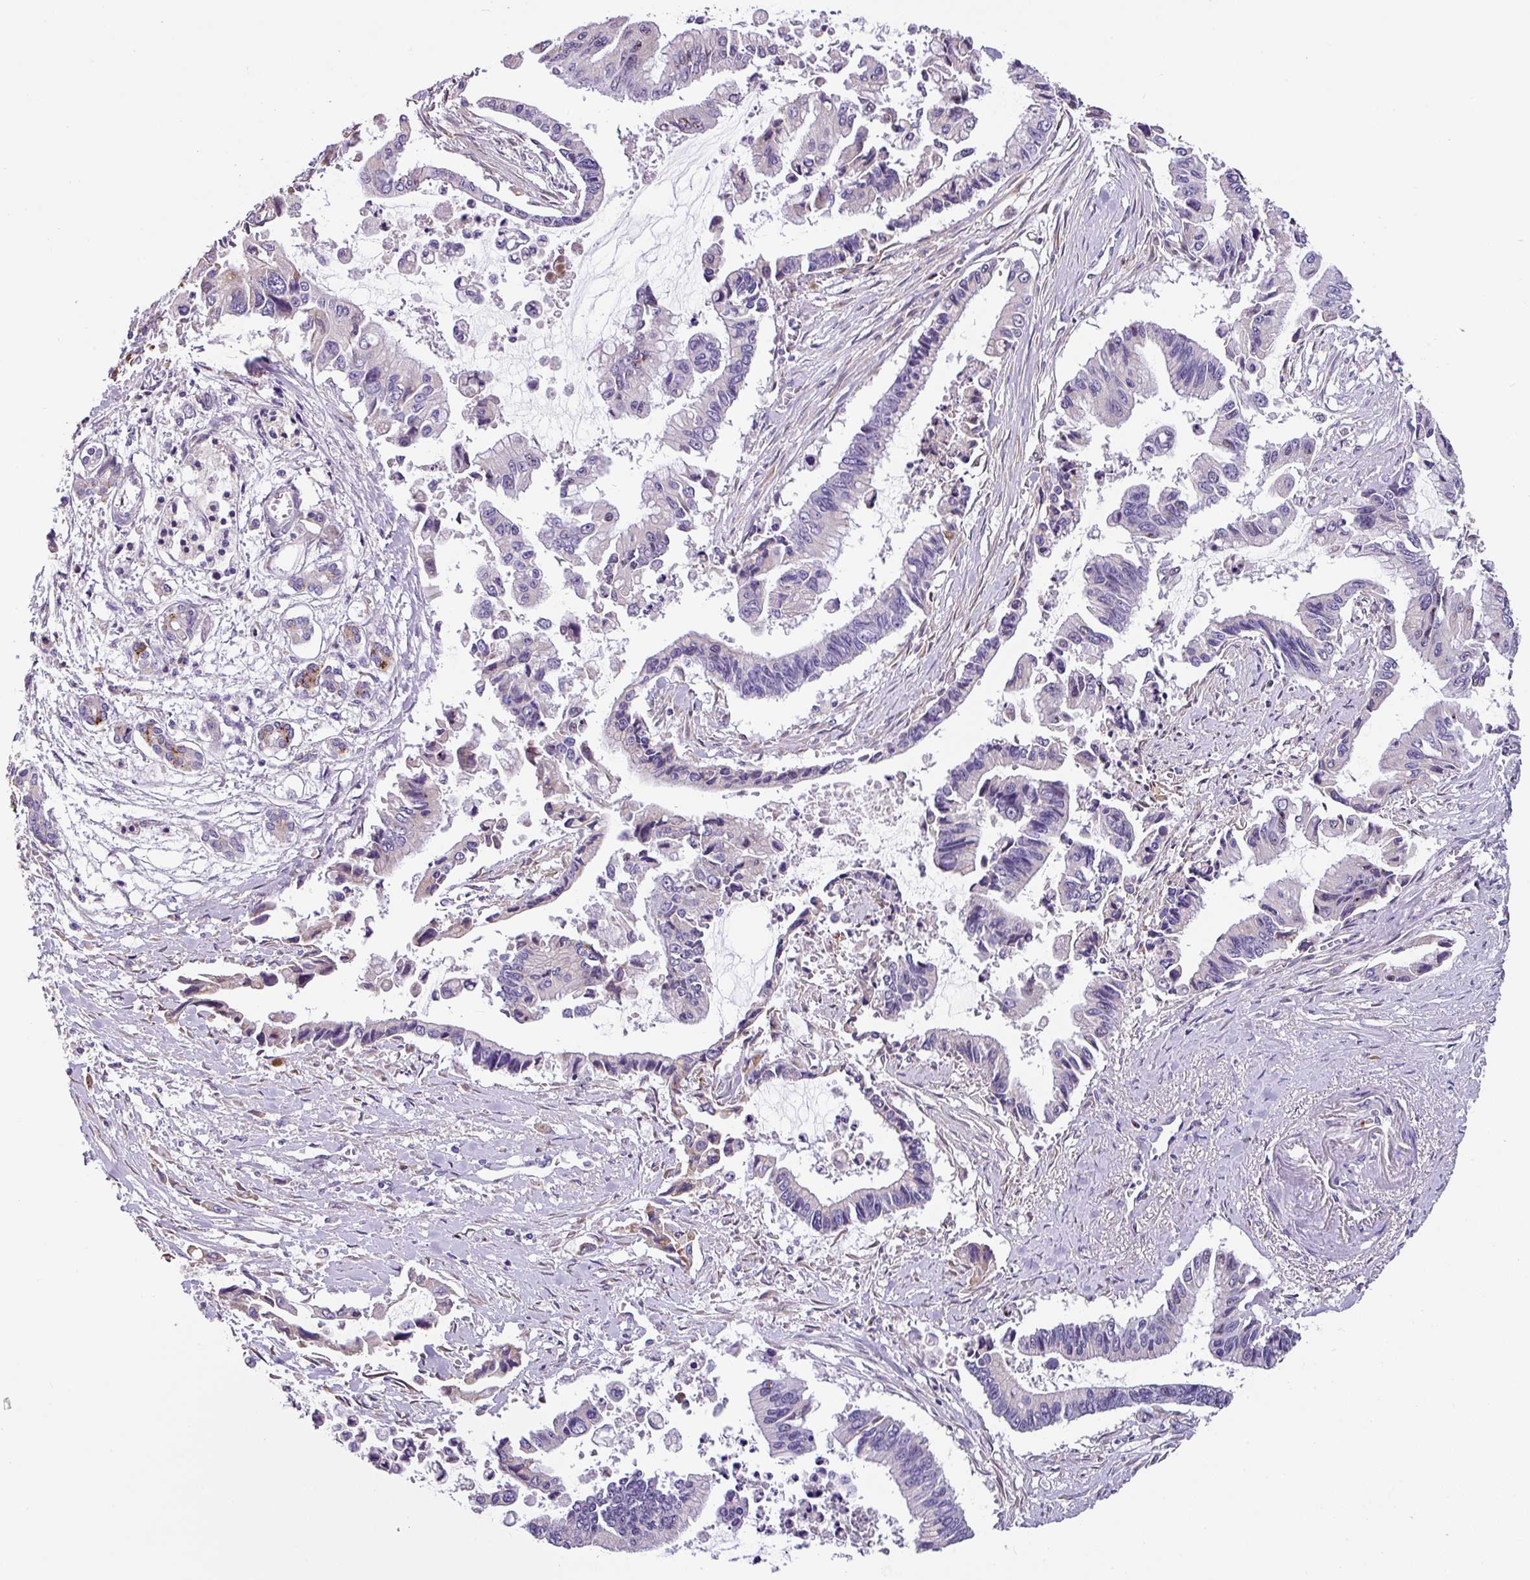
{"staining": {"intensity": "negative", "quantity": "none", "location": "none"}, "tissue": "pancreatic cancer", "cell_type": "Tumor cells", "image_type": "cancer", "snomed": [{"axis": "morphology", "description": "Adenocarcinoma, NOS"}, {"axis": "topography", "description": "Pancreas"}], "caption": "Tumor cells show no significant positivity in pancreatic cancer. (Immunohistochemistry (ihc), brightfield microscopy, high magnification).", "gene": "ZG16", "patient": {"sex": "male", "age": 84}}